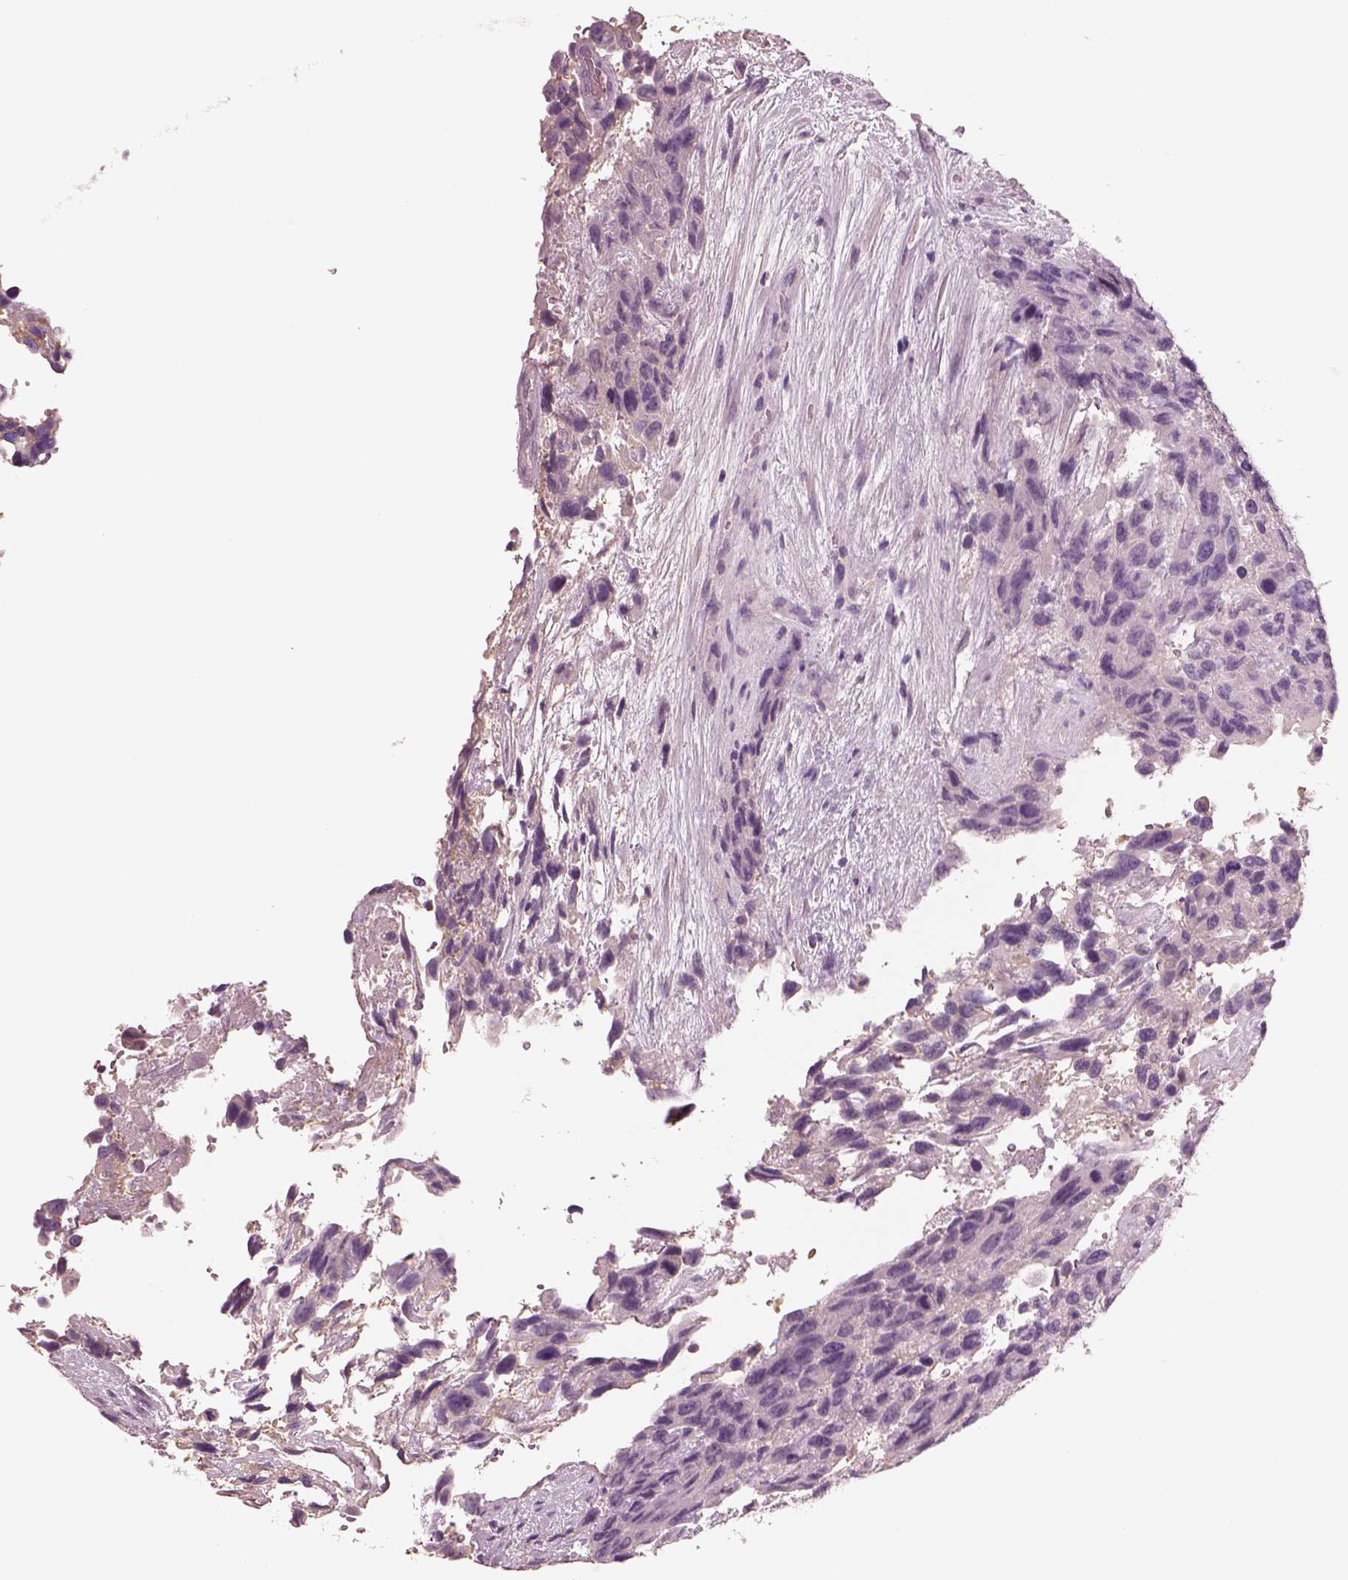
{"staining": {"intensity": "negative", "quantity": "none", "location": "none"}, "tissue": "urothelial cancer", "cell_type": "Tumor cells", "image_type": "cancer", "snomed": [{"axis": "morphology", "description": "Urothelial carcinoma, High grade"}, {"axis": "topography", "description": "Urinary bladder"}], "caption": "Immunohistochemical staining of high-grade urothelial carcinoma displays no significant expression in tumor cells.", "gene": "IGLL1", "patient": {"sex": "female", "age": 70}}